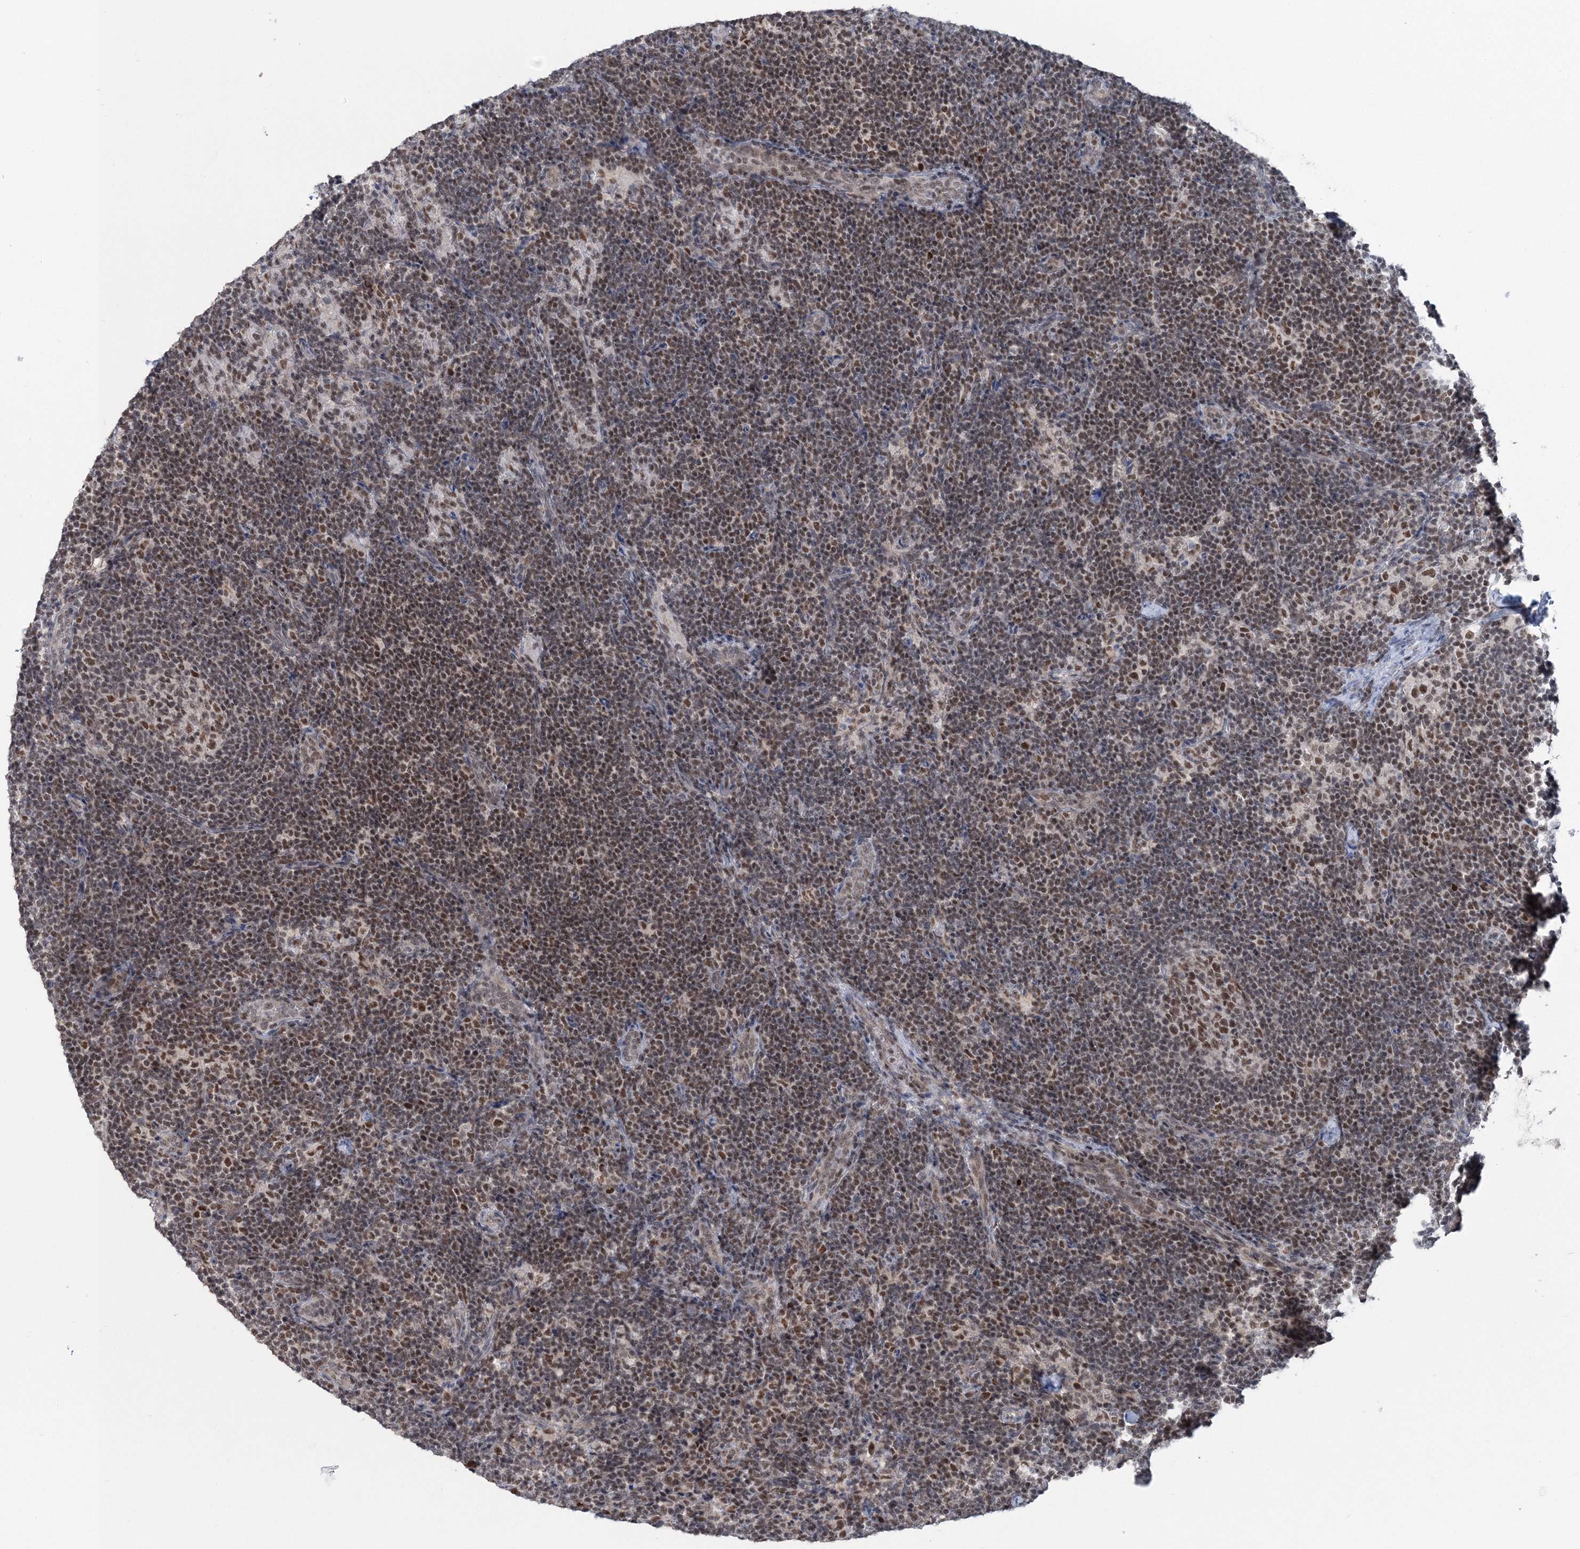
{"staining": {"intensity": "moderate", "quantity": ">75%", "location": "nuclear"}, "tissue": "lymph node", "cell_type": "Germinal center cells", "image_type": "normal", "snomed": [{"axis": "morphology", "description": "Normal tissue, NOS"}, {"axis": "topography", "description": "Lymph node"}], "caption": "Immunohistochemical staining of benign human lymph node displays medium levels of moderate nuclear staining in about >75% of germinal center cells.", "gene": "PDS5A", "patient": {"sex": "female", "age": 22}}